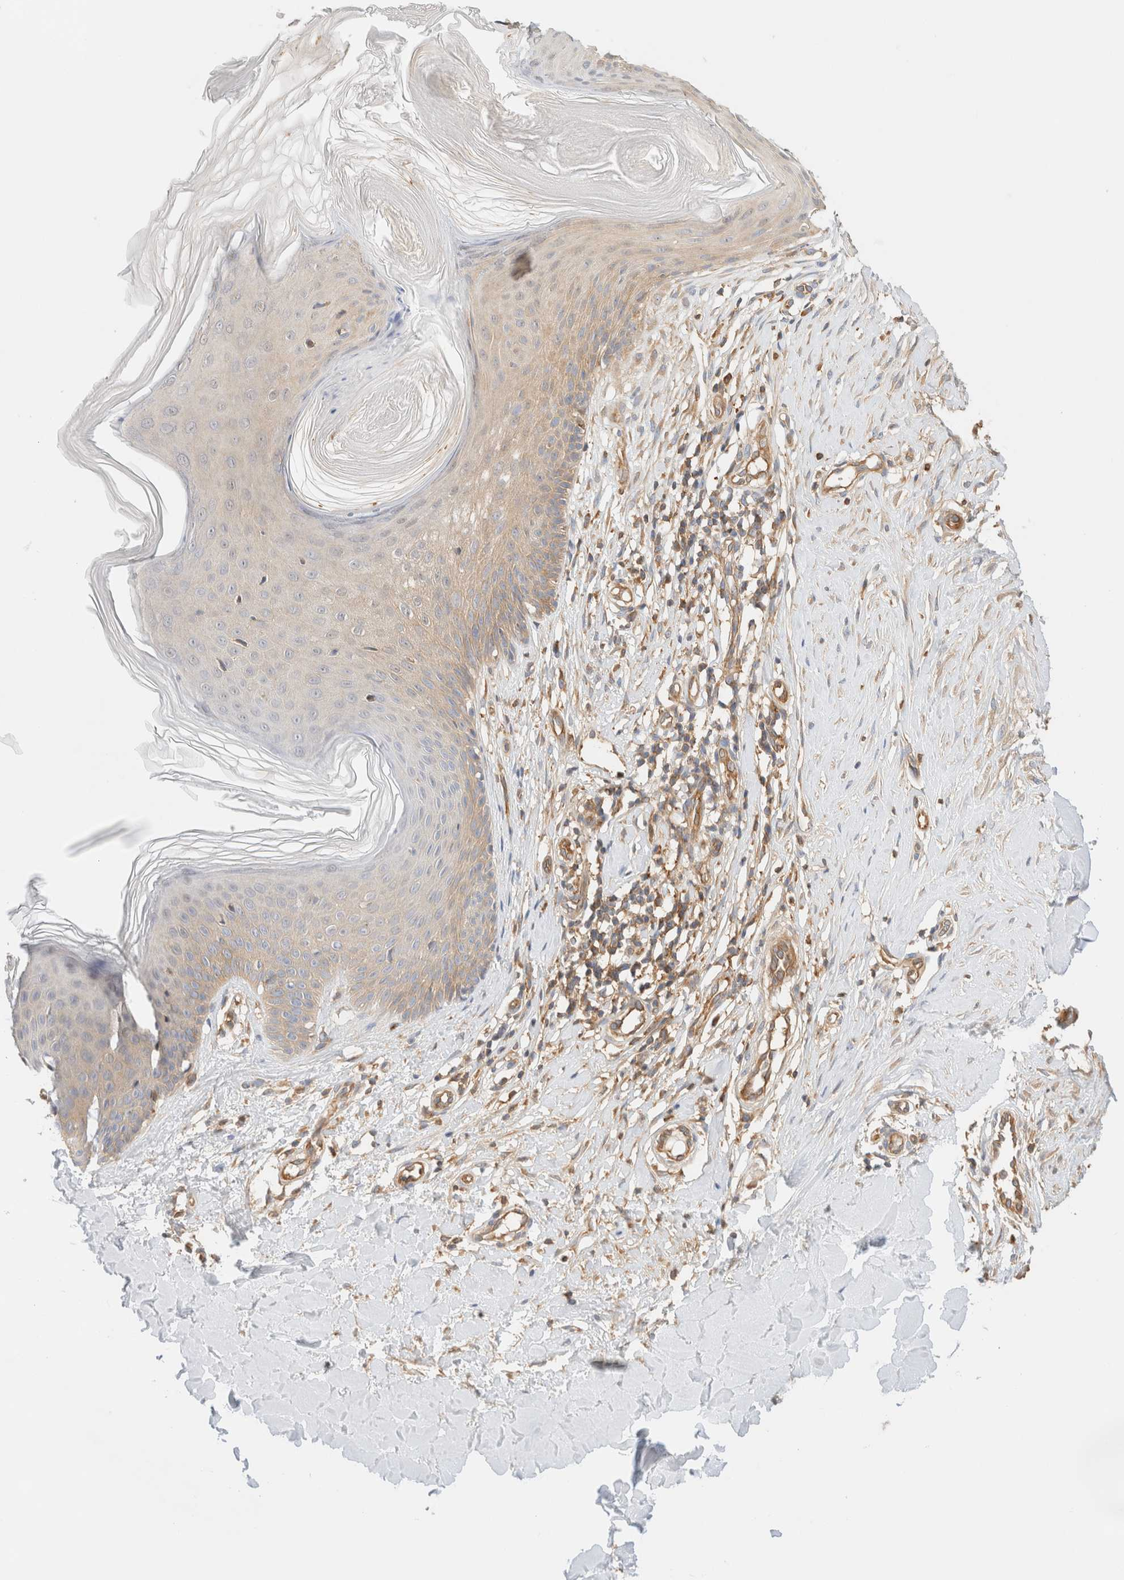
{"staining": {"intensity": "moderate", "quantity": ">75%", "location": "cytoplasmic/membranous"}, "tissue": "skin", "cell_type": "Fibroblasts", "image_type": "normal", "snomed": [{"axis": "morphology", "description": "Normal tissue, NOS"}, {"axis": "topography", "description": "Skin"}], "caption": "DAB immunohistochemical staining of normal human skin displays moderate cytoplasmic/membranous protein positivity in about >75% of fibroblasts.", "gene": "RABEP1", "patient": {"sex": "male", "age": 41}}